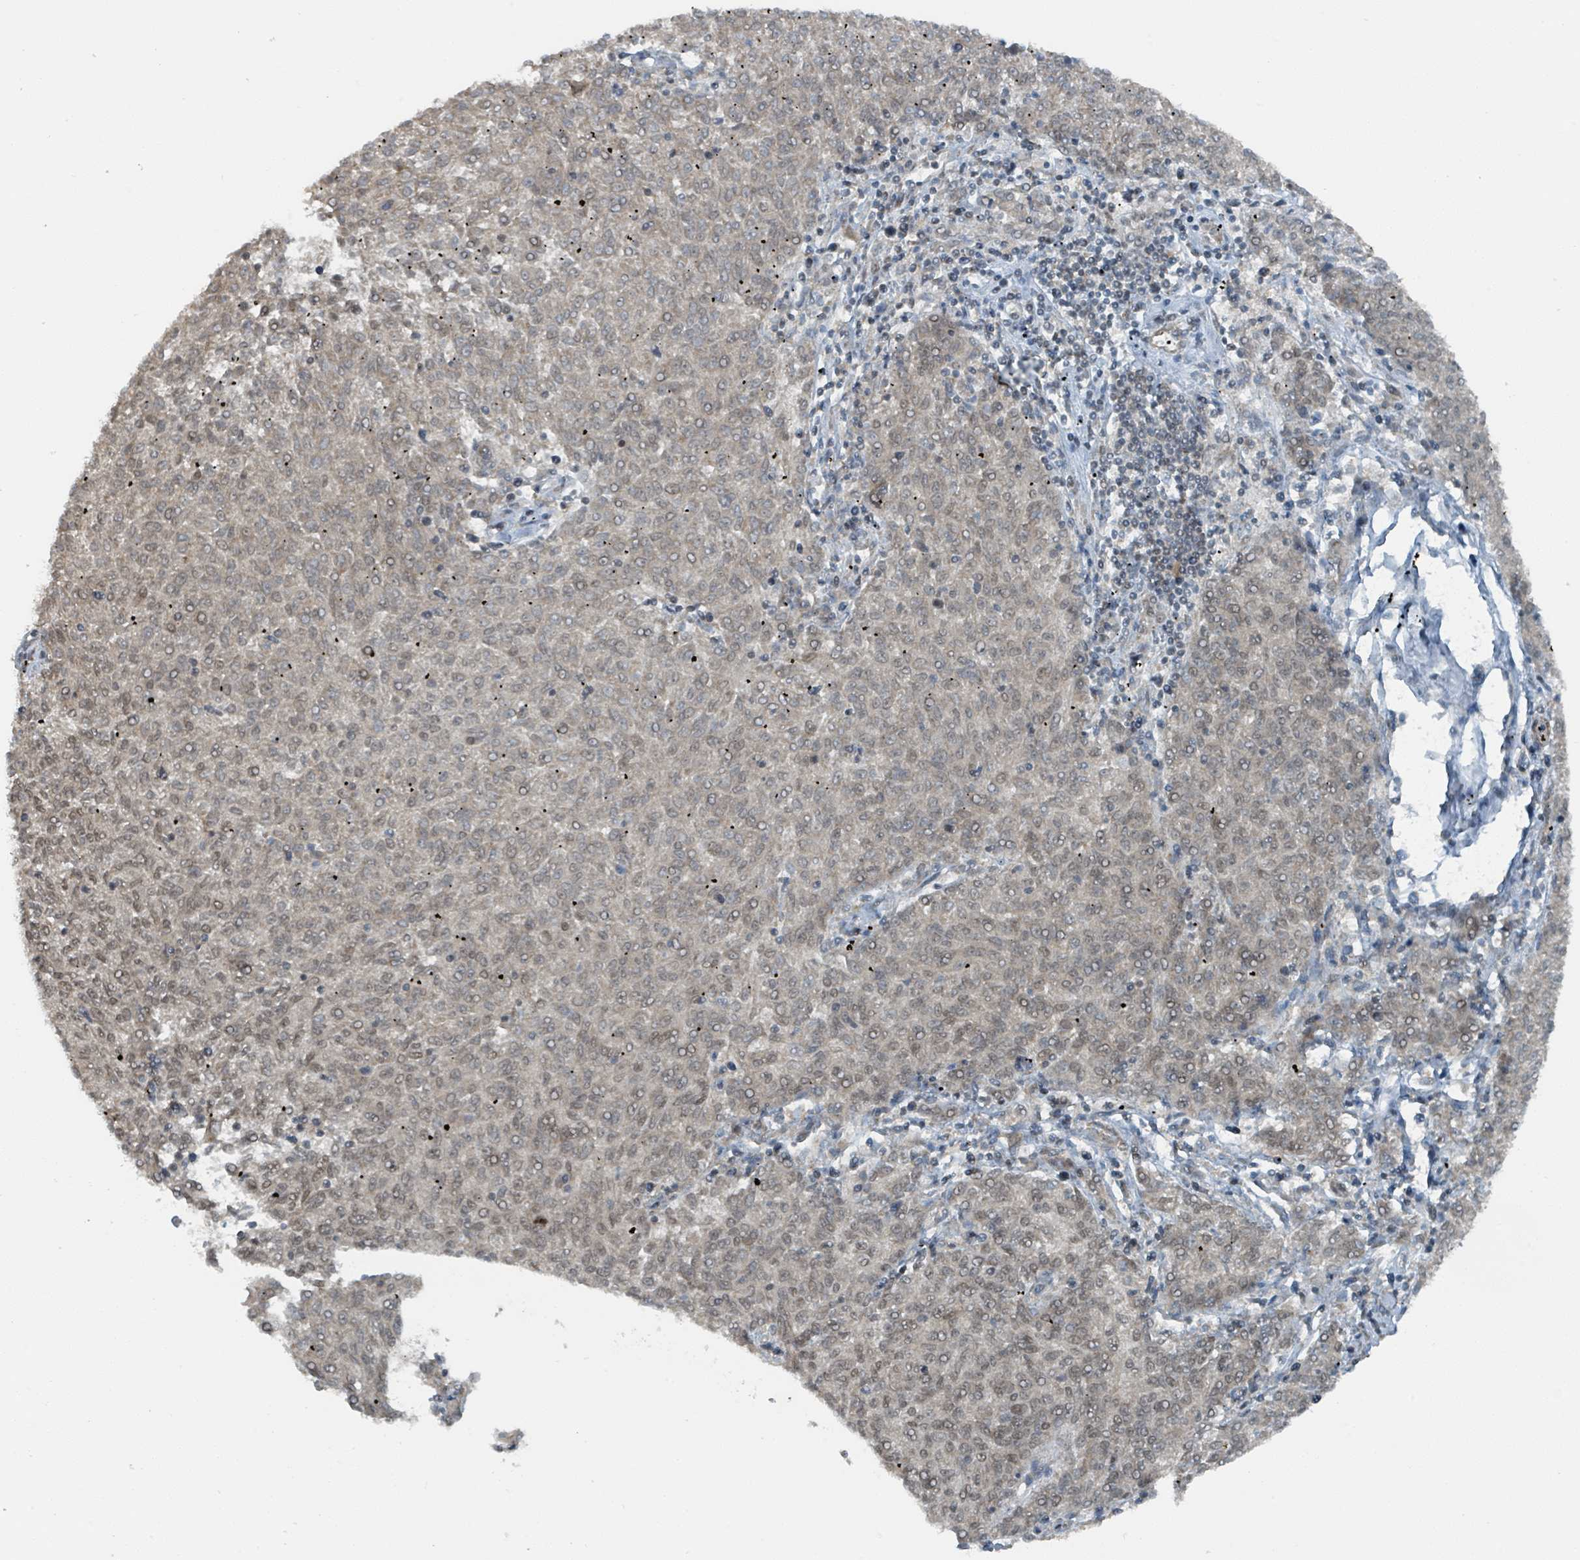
{"staining": {"intensity": "weak", "quantity": "25%-75%", "location": "nuclear"}, "tissue": "melanoma", "cell_type": "Tumor cells", "image_type": "cancer", "snomed": [{"axis": "morphology", "description": "Malignant melanoma, NOS"}, {"axis": "topography", "description": "Skin"}], "caption": "The immunohistochemical stain labels weak nuclear expression in tumor cells of malignant melanoma tissue. (DAB IHC, brown staining for protein, blue staining for nuclei).", "gene": "PHIP", "patient": {"sex": "female", "age": 72}}